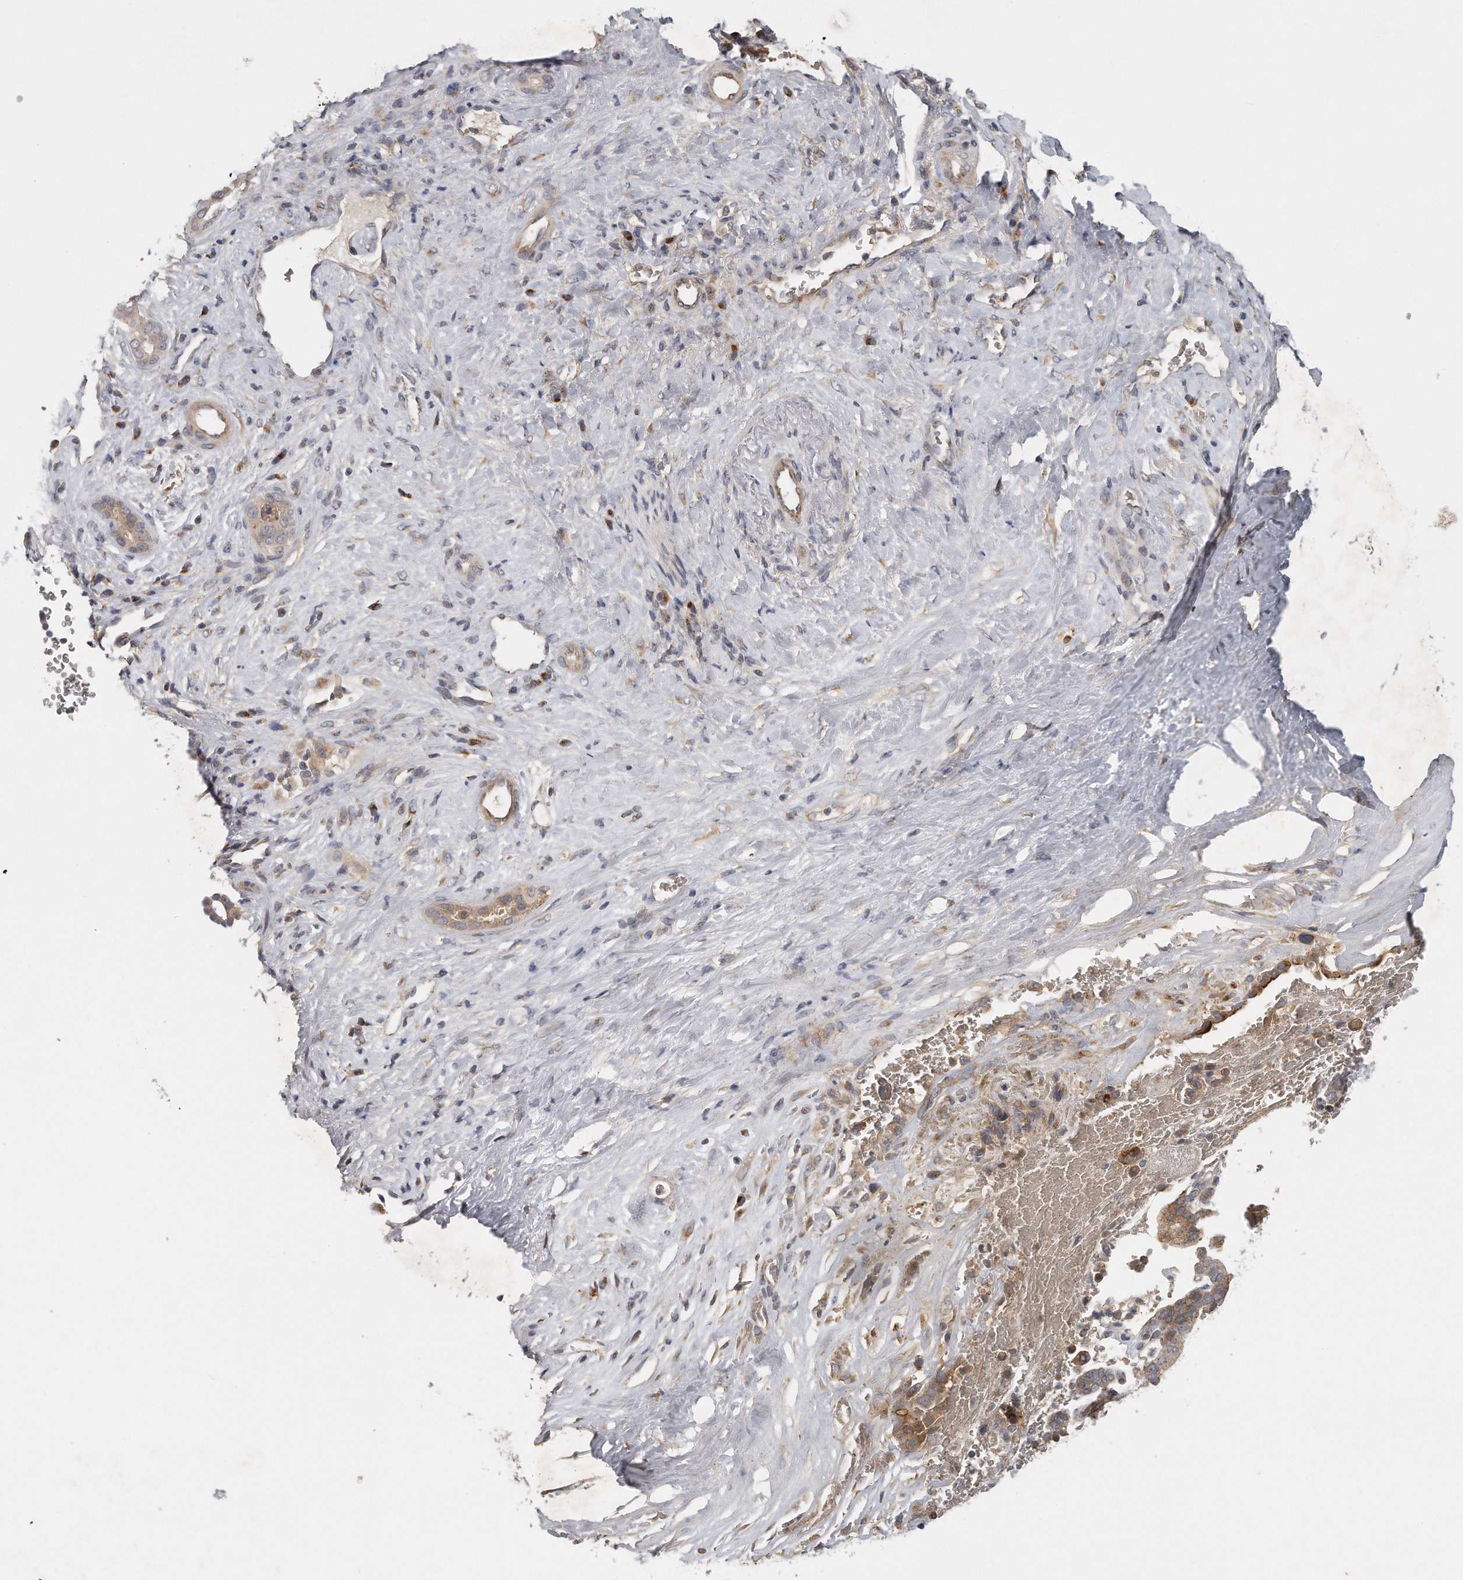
{"staining": {"intensity": "moderate", "quantity": ">75%", "location": "cytoplasmic/membranous"}, "tissue": "liver cancer", "cell_type": "Tumor cells", "image_type": "cancer", "snomed": [{"axis": "morphology", "description": "Cholangiocarcinoma"}, {"axis": "topography", "description": "Liver"}], "caption": "Brown immunohistochemical staining in human liver cancer displays moderate cytoplasmic/membranous expression in about >75% of tumor cells.", "gene": "TRAPPC14", "patient": {"sex": "female", "age": 75}}